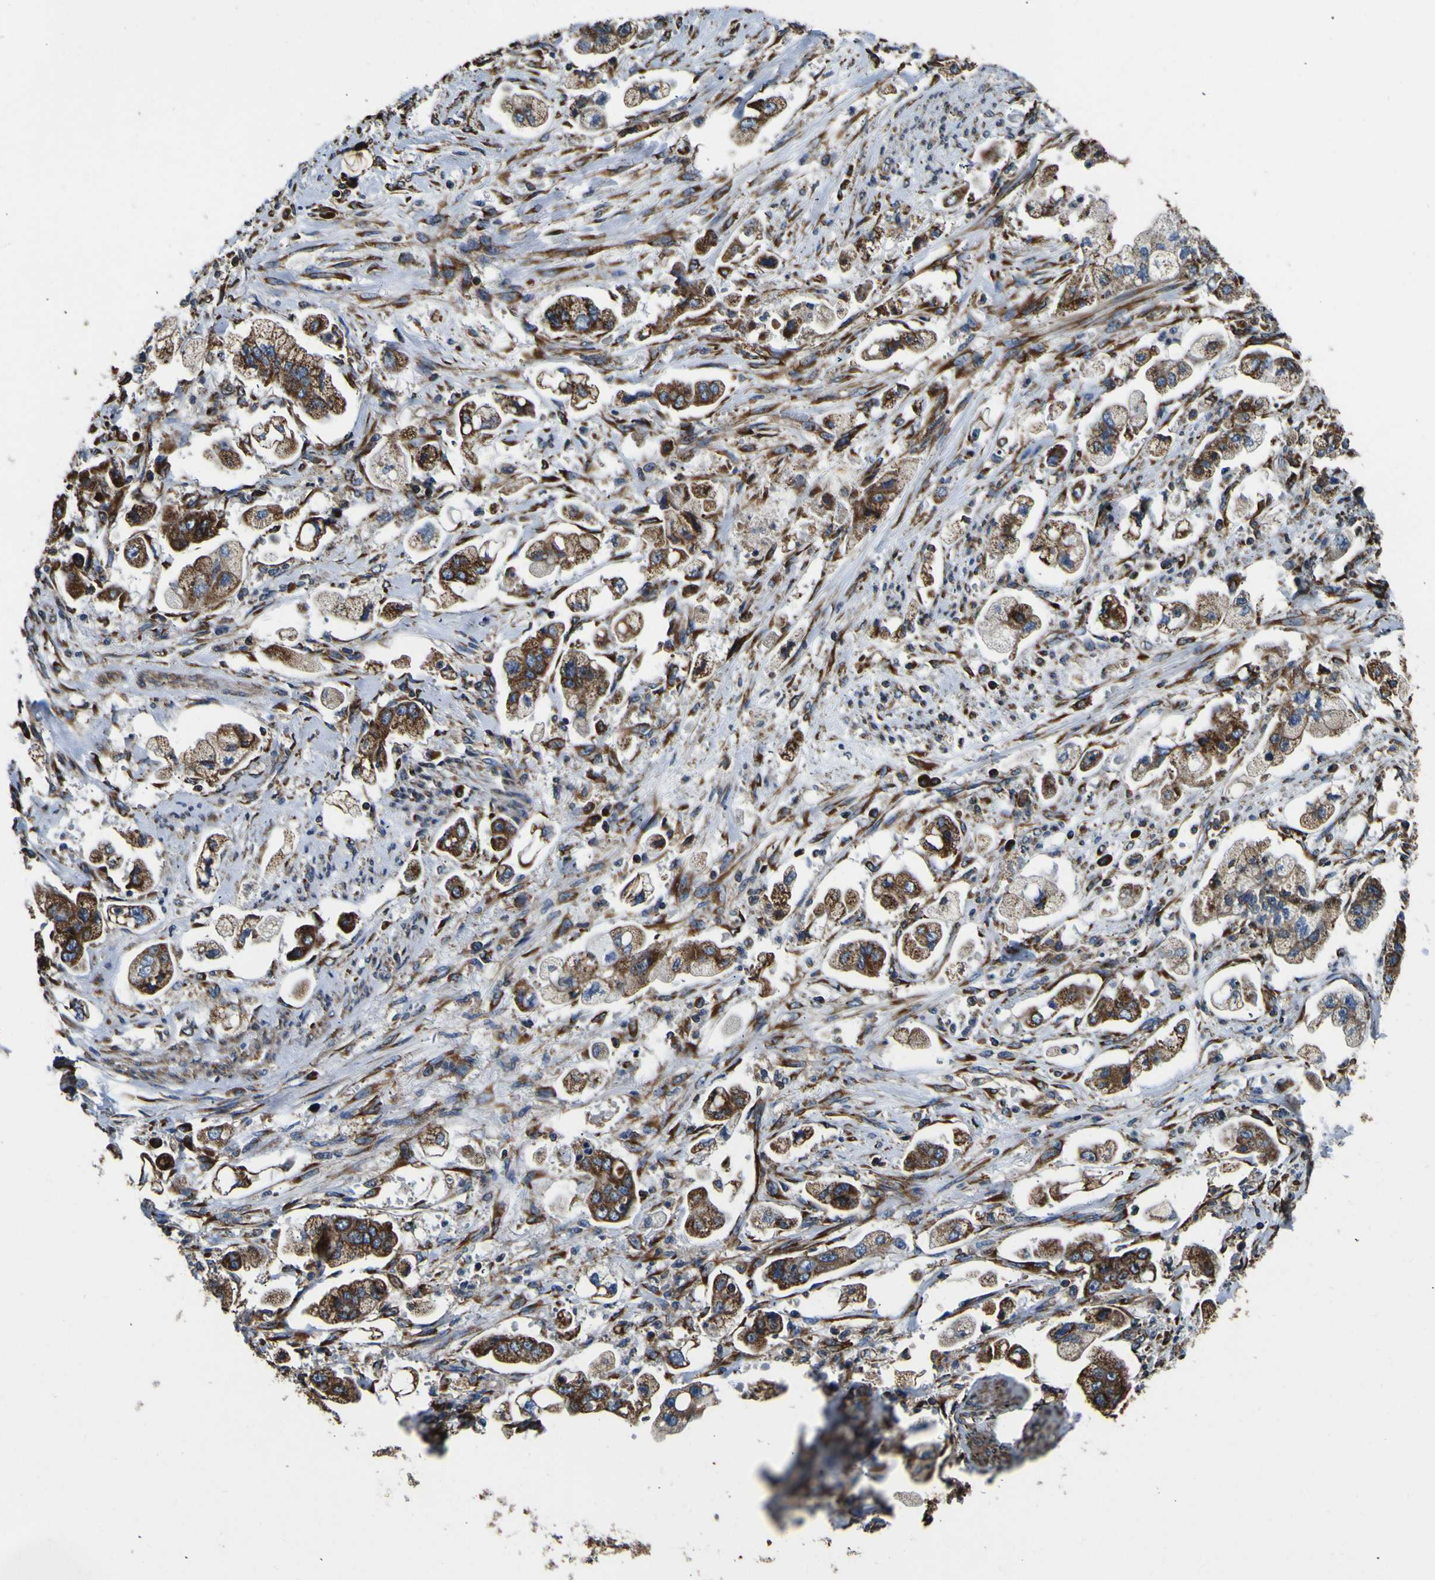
{"staining": {"intensity": "moderate", "quantity": ">75%", "location": "cytoplasmic/membranous"}, "tissue": "stomach cancer", "cell_type": "Tumor cells", "image_type": "cancer", "snomed": [{"axis": "morphology", "description": "Adenocarcinoma, NOS"}, {"axis": "topography", "description": "Stomach"}], "caption": "Stomach cancer stained with a brown dye demonstrates moderate cytoplasmic/membranous positive expression in about >75% of tumor cells.", "gene": "INPP5A", "patient": {"sex": "male", "age": 62}}